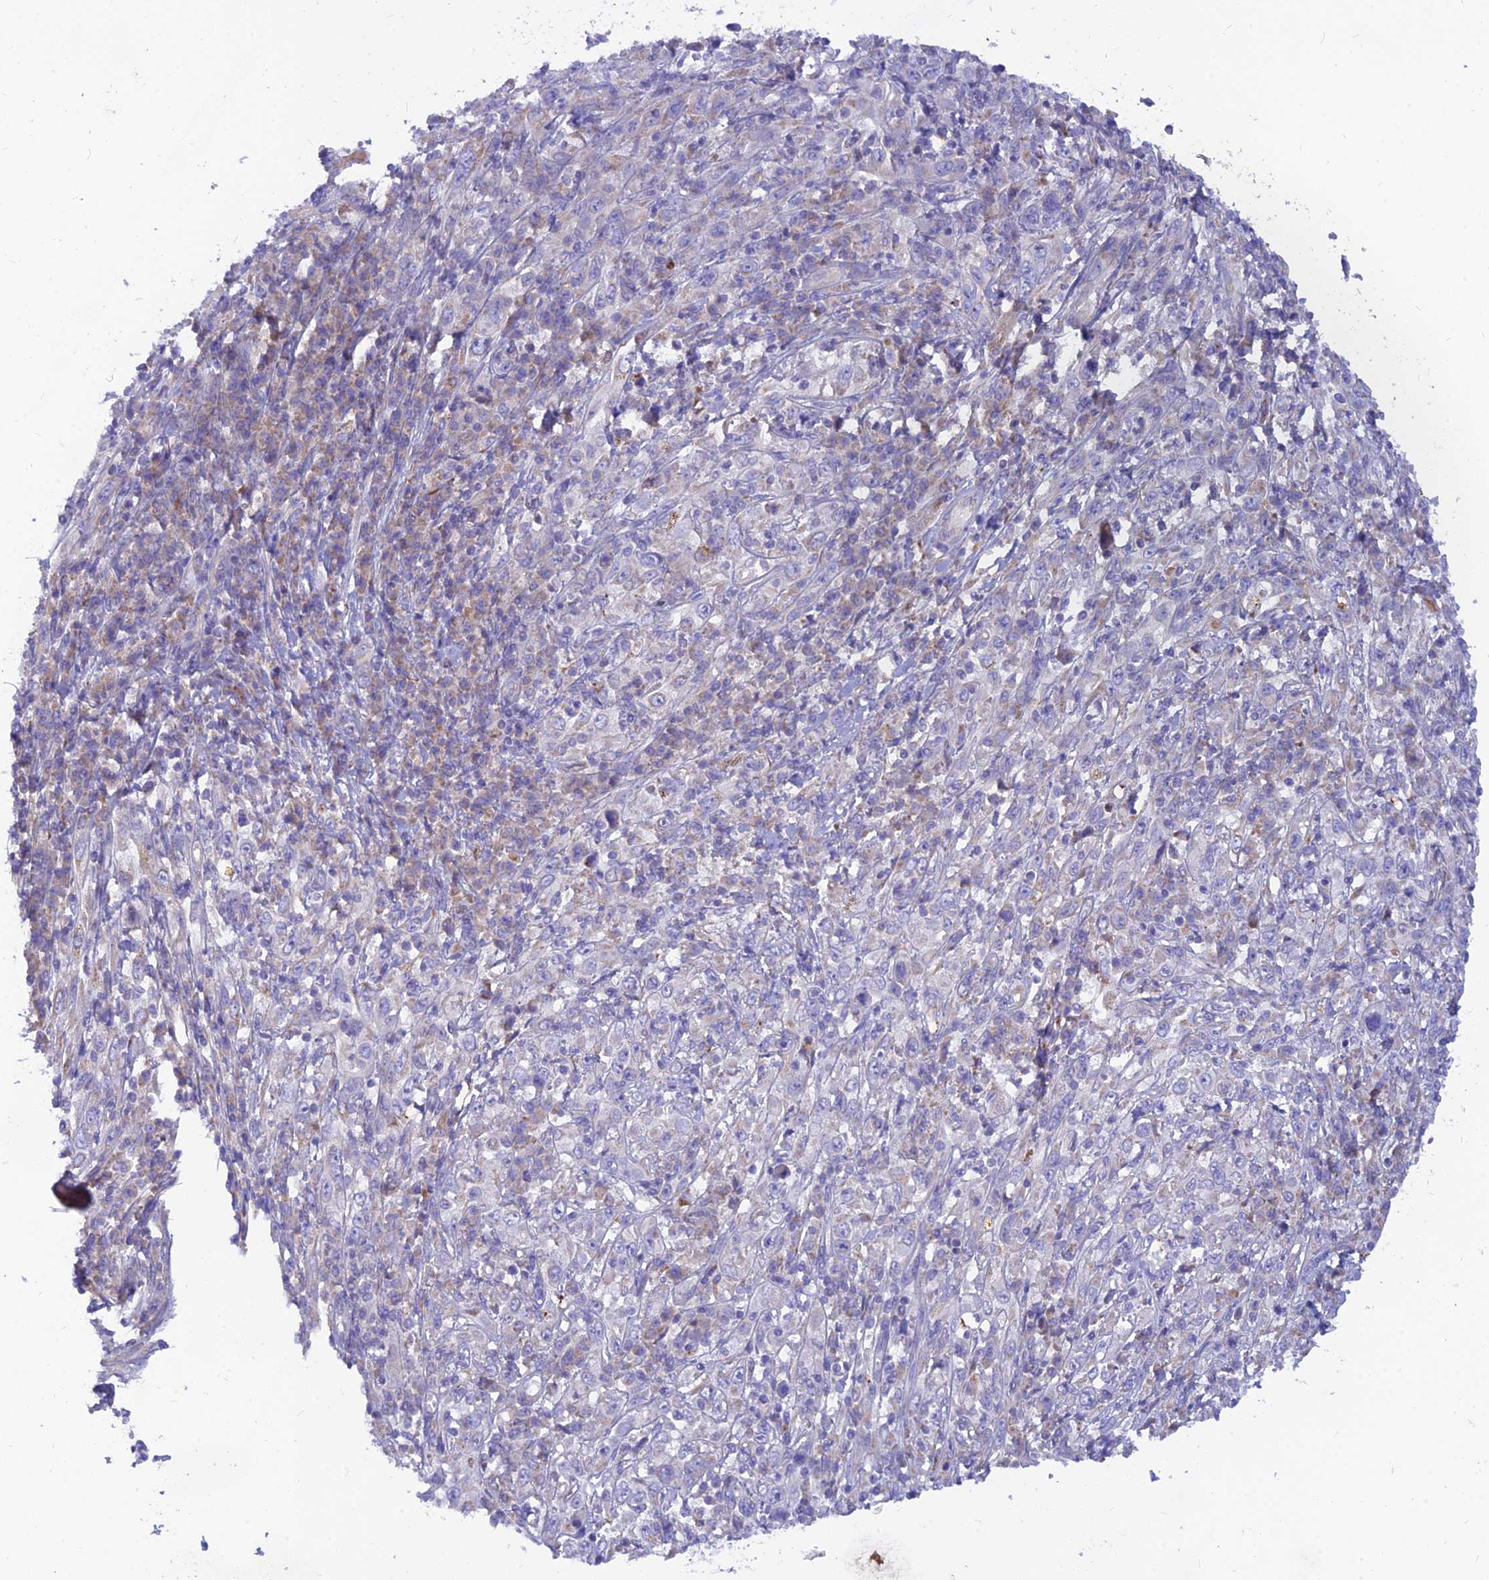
{"staining": {"intensity": "negative", "quantity": "none", "location": "none"}, "tissue": "cervical cancer", "cell_type": "Tumor cells", "image_type": "cancer", "snomed": [{"axis": "morphology", "description": "Squamous cell carcinoma, NOS"}, {"axis": "topography", "description": "Cervix"}], "caption": "Immunohistochemistry image of neoplastic tissue: human cervical cancer stained with DAB (3,3'-diaminobenzidine) demonstrates no significant protein expression in tumor cells.", "gene": "TMEM30B", "patient": {"sex": "female", "age": 46}}